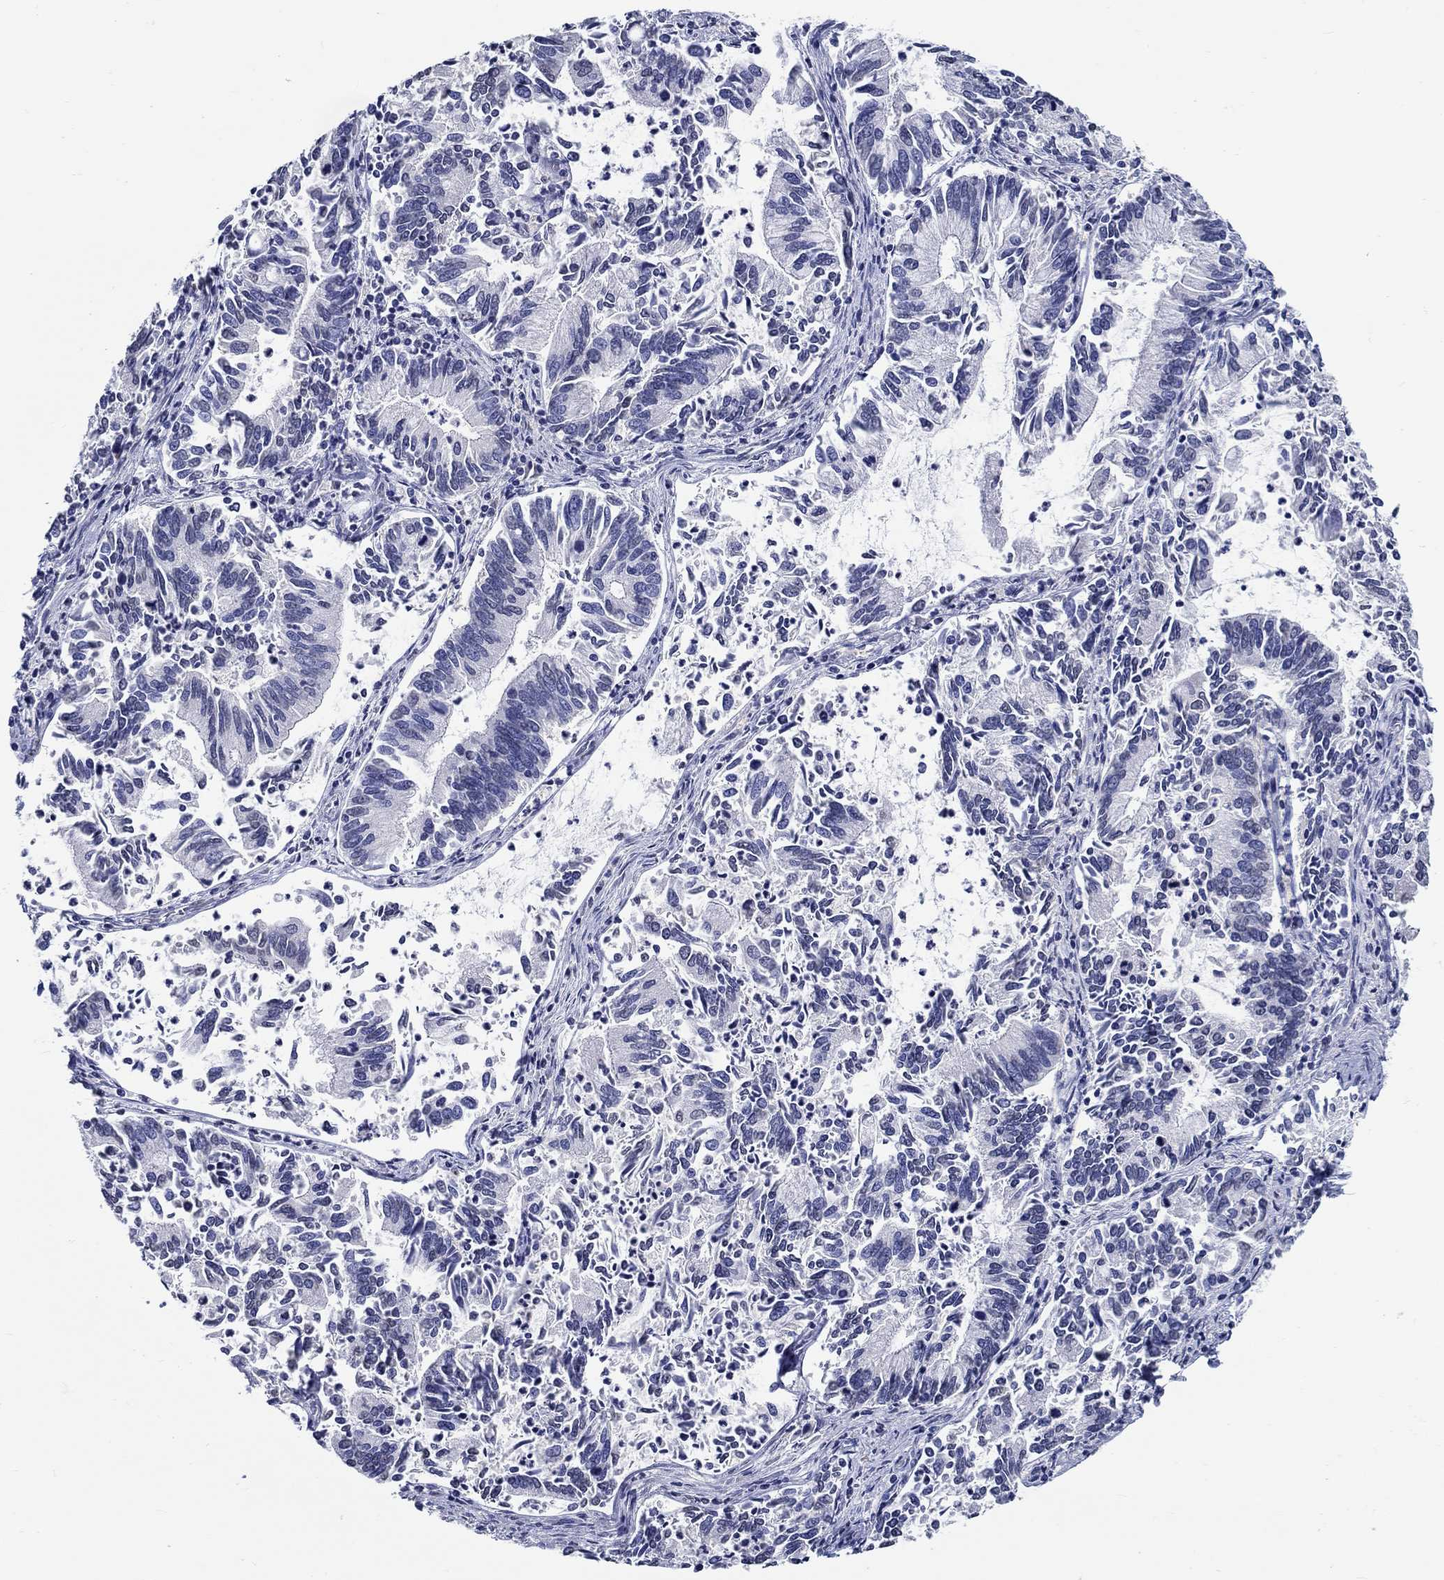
{"staining": {"intensity": "negative", "quantity": "none", "location": "none"}, "tissue": "cervical cancer", "cell_type": "Tumor cells", "image_type": "cancer", "snomed": [{"axis": "morphology", "description": "Adenocarcinoma, NOS"}, {"axis": "topography", "description": "Cervix"}], "caption": "Immunohistochemistry (IHC) photomicrograph of human cervical cancer (adenocarcinoma) stained for a protein (brown), which shows no expression in tumor cells.", "gene": "PDE1B", "patient": {"sex": "female", "age": 42}}